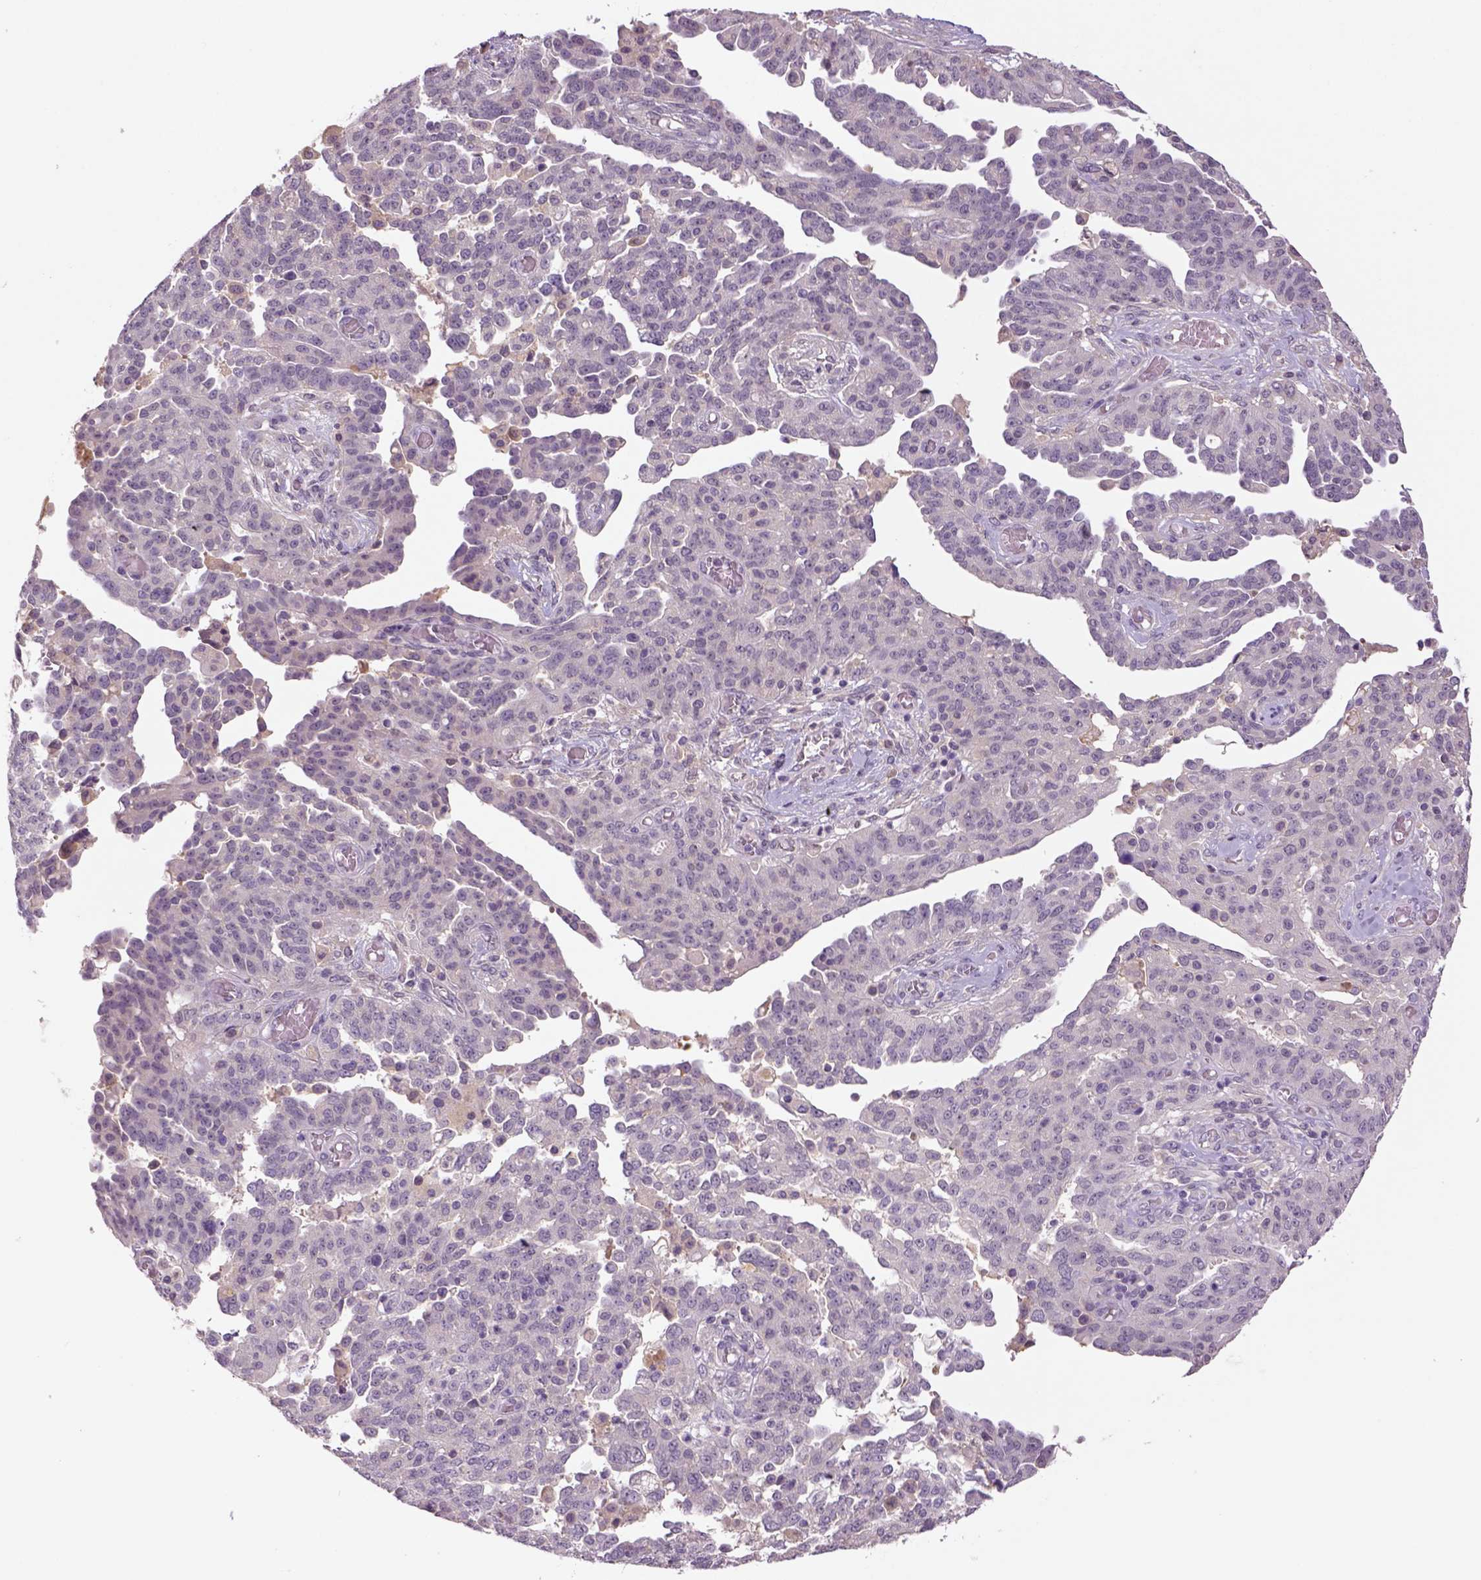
{"staining": {"intensity": "negative", "quantity": "none", "location": "none"}, "tissue": "ovarian cancer", "cell_type": "Tumor cells", "image_type": "cancer", "snomed": [{"axis": "morphology", "description": "Cystadenocarcinoma, serous, NOS"}, {"axis": "topography", "description": "Ovary"}], "caption": "DAB immunohistochemical staining of ovarian cancer shows no significant expression in tumor cells.", "gene": "NLGN2", "patient": {"sex": "female", "age": 67}}